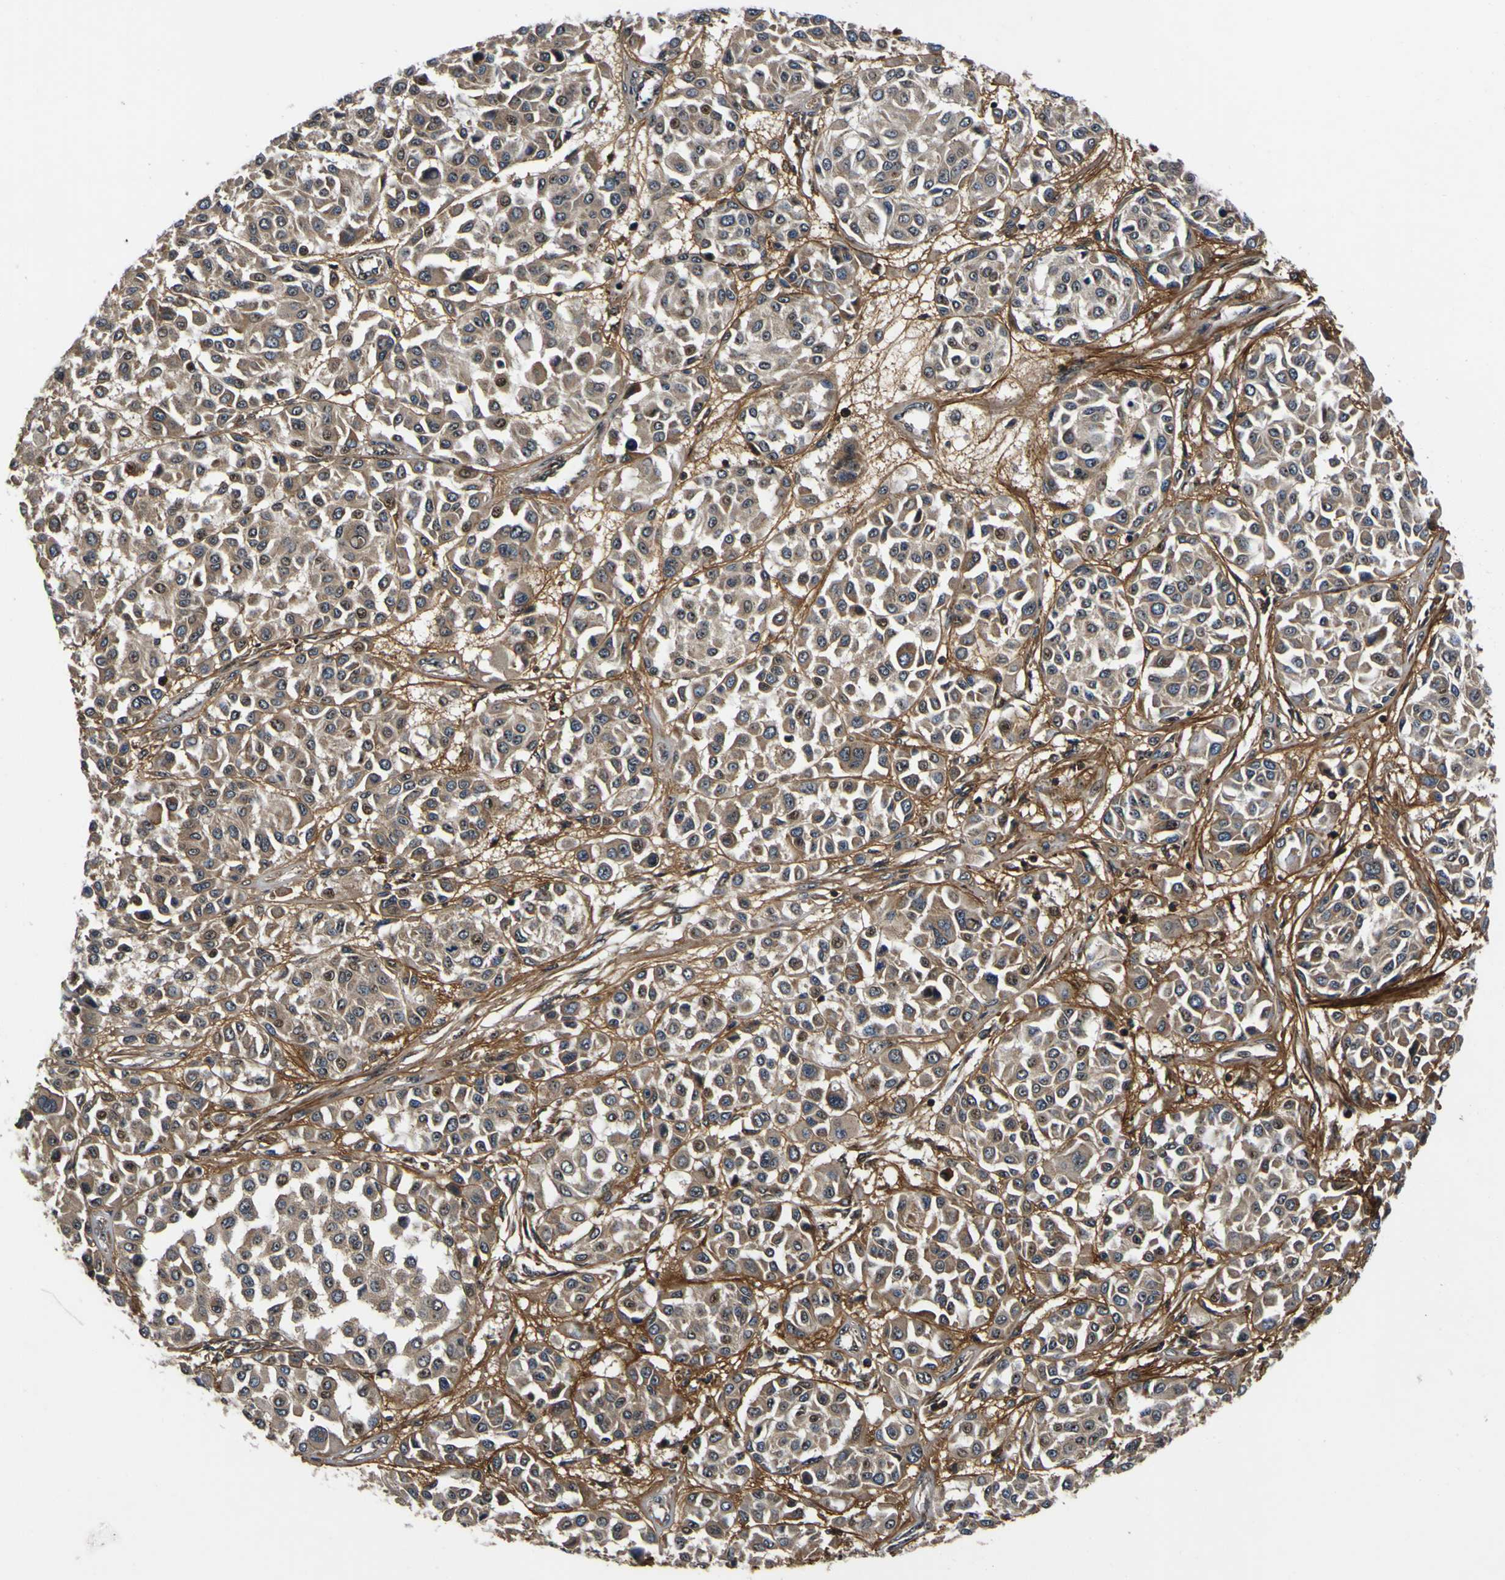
{"staining": {"intensity": "moderate", "quantity": ">75%", "location": "cytoplasmic/membranous"}, "tissue": "melanoma", "cell_type": "Tumor cells", "image_type": "cancer", "snomed": [{"axis": "morphology", "description": "Malignant melanoma, Metastatic site"}, {"axis": "topography", "description": "Soft tissue"}], "caption": "Melanoma stained for a protein exhibits moderate cytoplasmic/membranous positivity in tumor cells. (IHC, brightfield microscopy, high magnification).", "gene": "LRP4", "patient": {"sex": "male", "age": 41}}